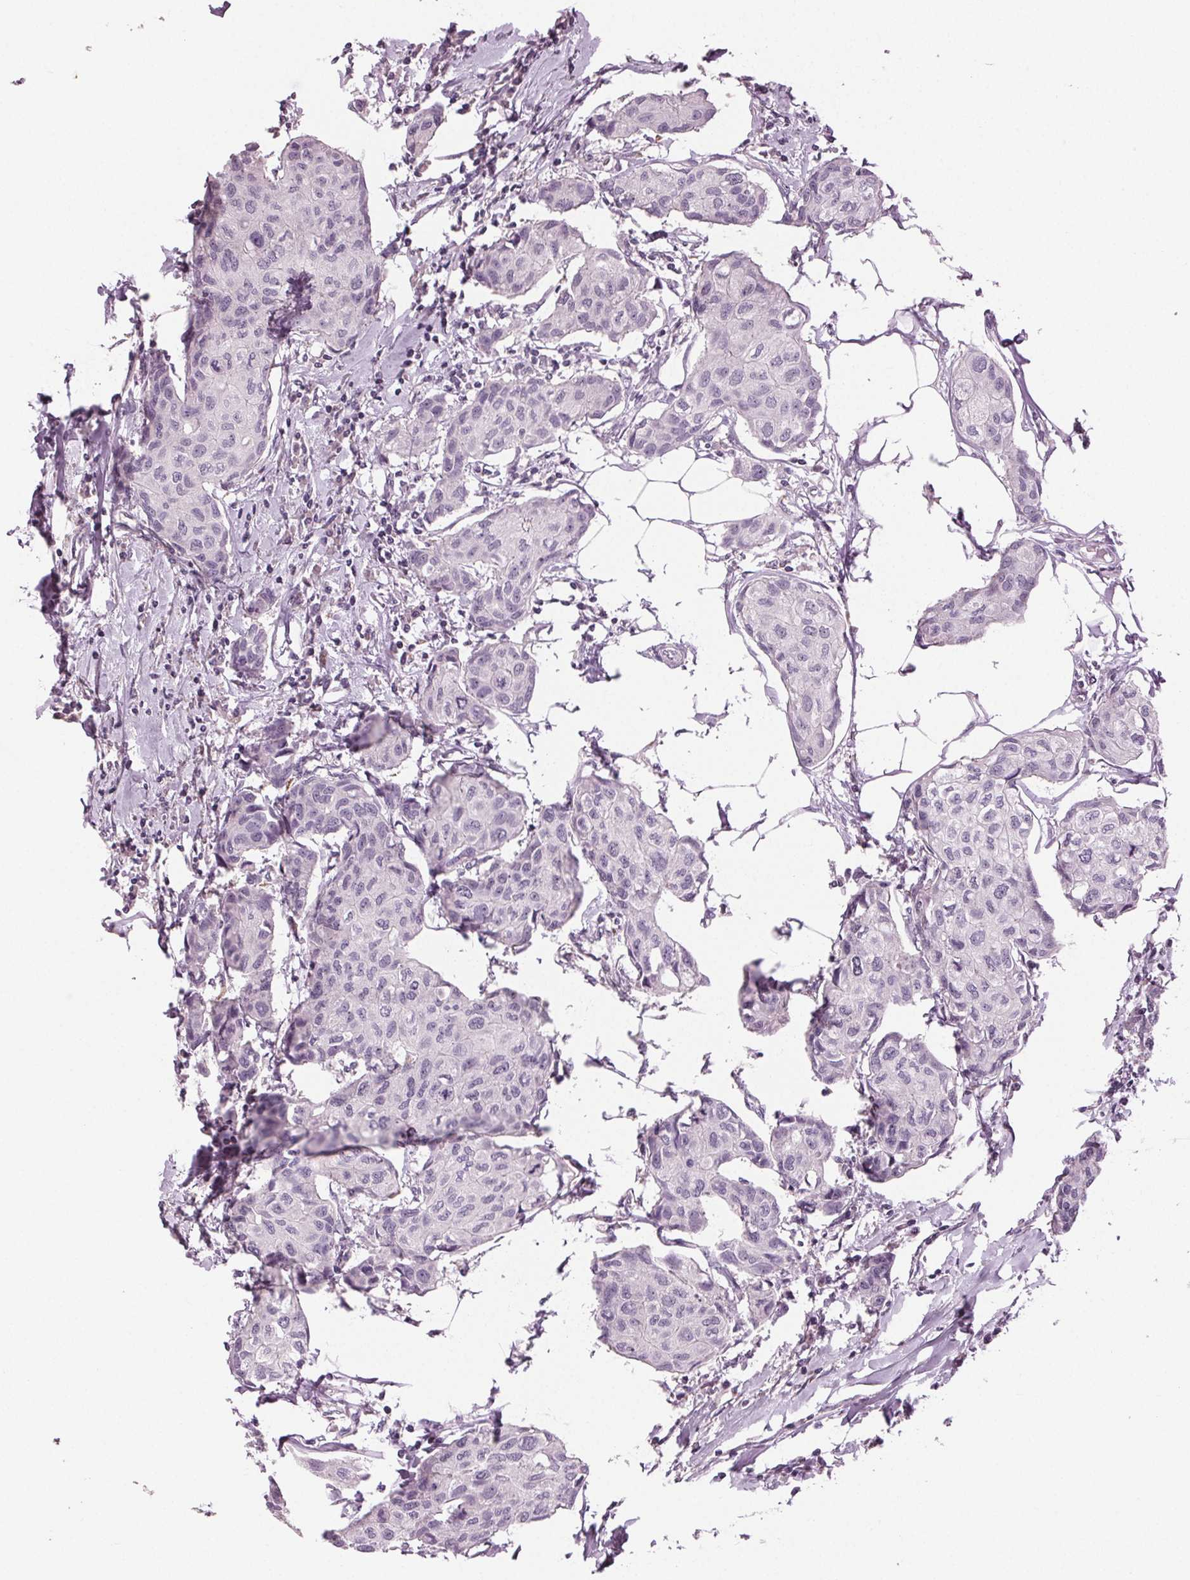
{"staining": {"intensity": "negative", "quantity": "none", "location": "none"}, "tissue": "breast cancer", "cell_type": "Tumor cells", "image_type": "cancer", "snomed": [{"axis": "morphology", "description": "Duct carcinoma"}, {"axis": "topography", "description": "Breast"}], "caption": "A micrograph of breast intraductal carcinoma stained for a protein exhibits no brown staining in tumor cells.", "gene": "DNAH12", "patient": {"sex": "female", "age": 80}}